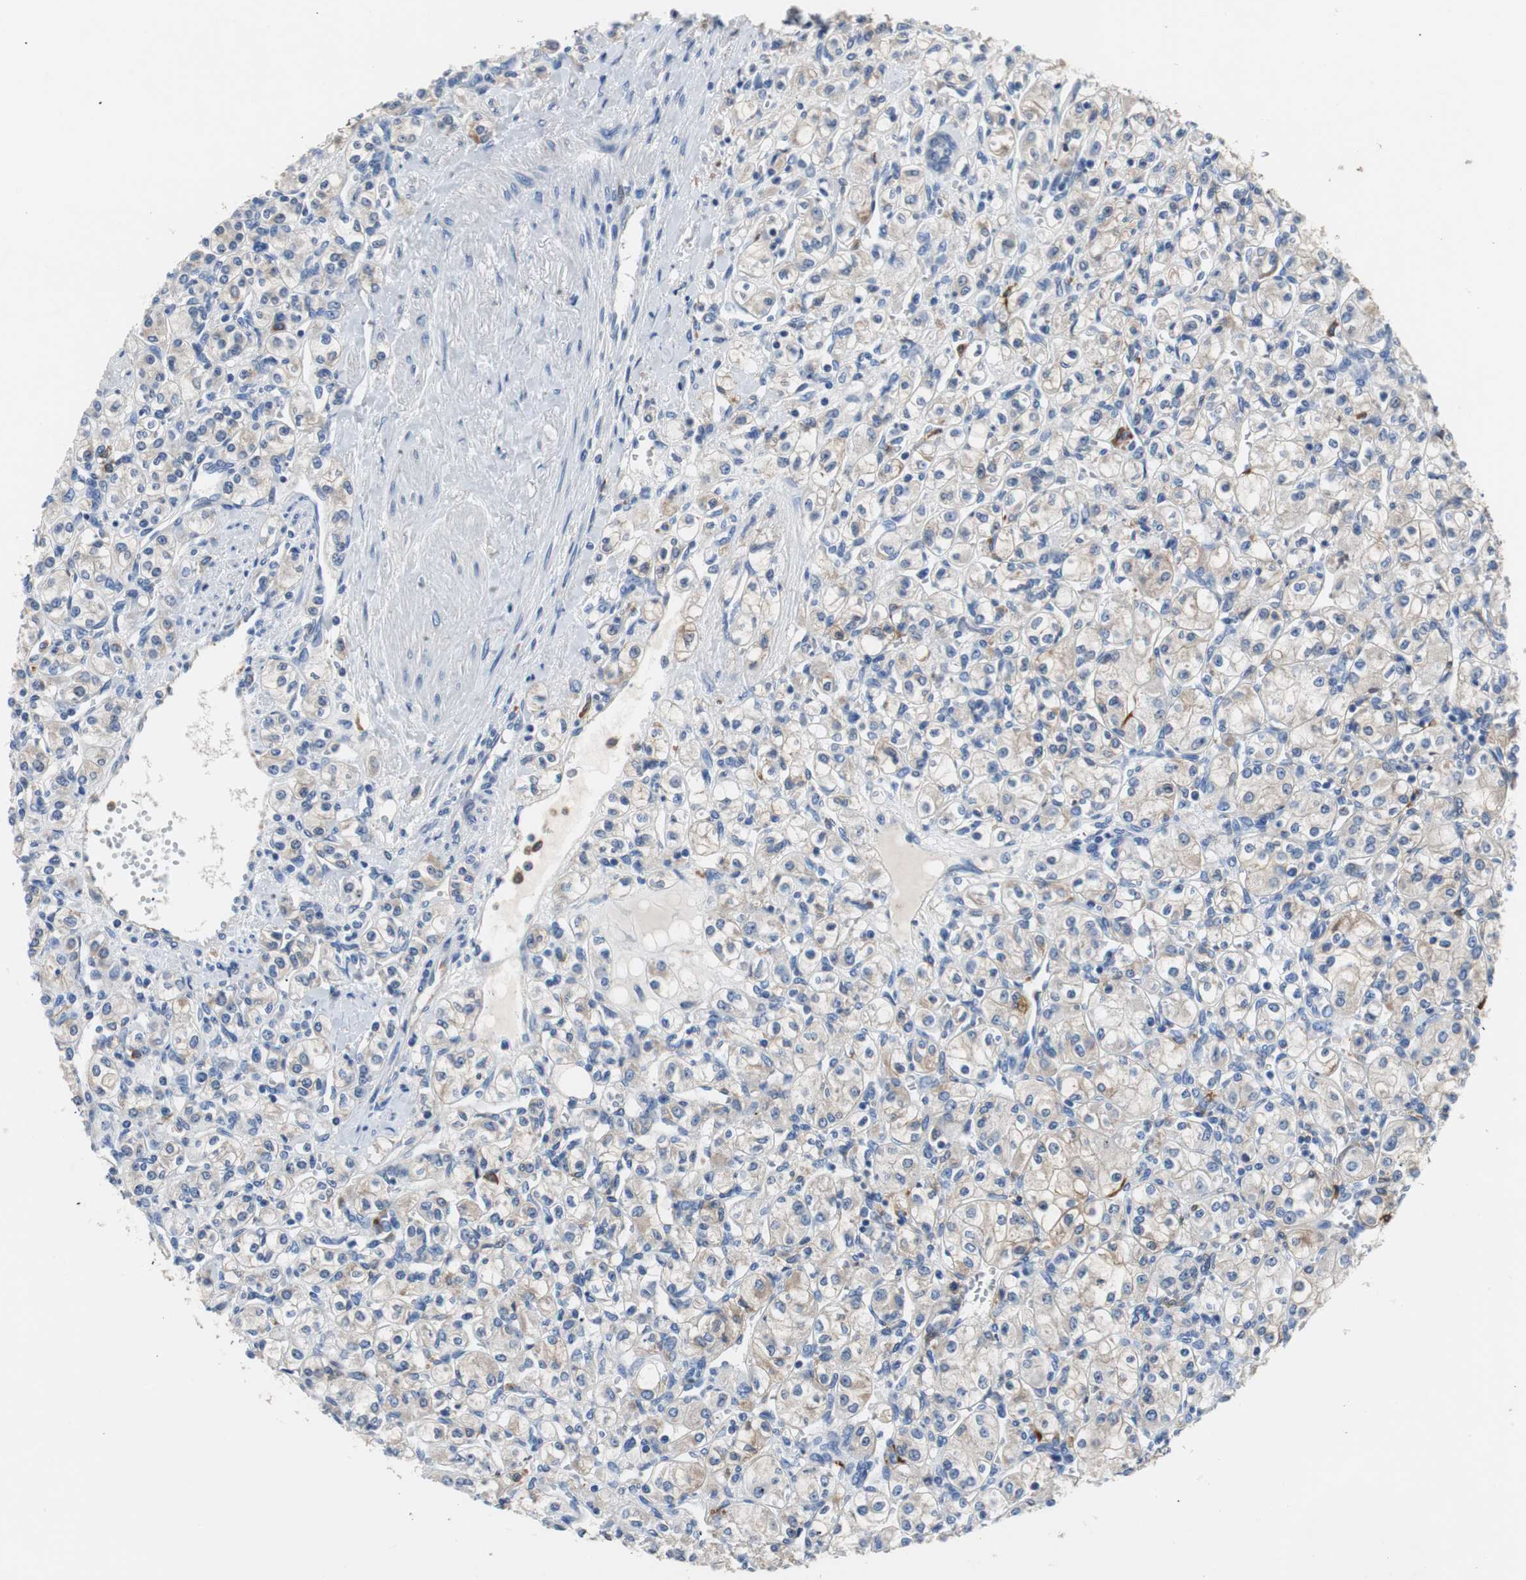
{"staining": {"intensity": "negative", "quantity": "none", "location": "none"}, "tissue": "renal cancer", "cell_type": "Tumor cells", "image_type": "cancer", "snomed": [{"axis": "morphology", "description": "Adenocarcinoma, NOS"}, {"axis": "topography", "description": "Kidney"}], "caption": "Protein analysis of adenocarcinoma (renal) reveals no significant positivity in tumor cells. (DAB (3,3'-diaminobenzidine) immunohistochemistry (IHC), high magnification).", "gene": "PI15", "patient": {"sex": "male", "age": 77}}